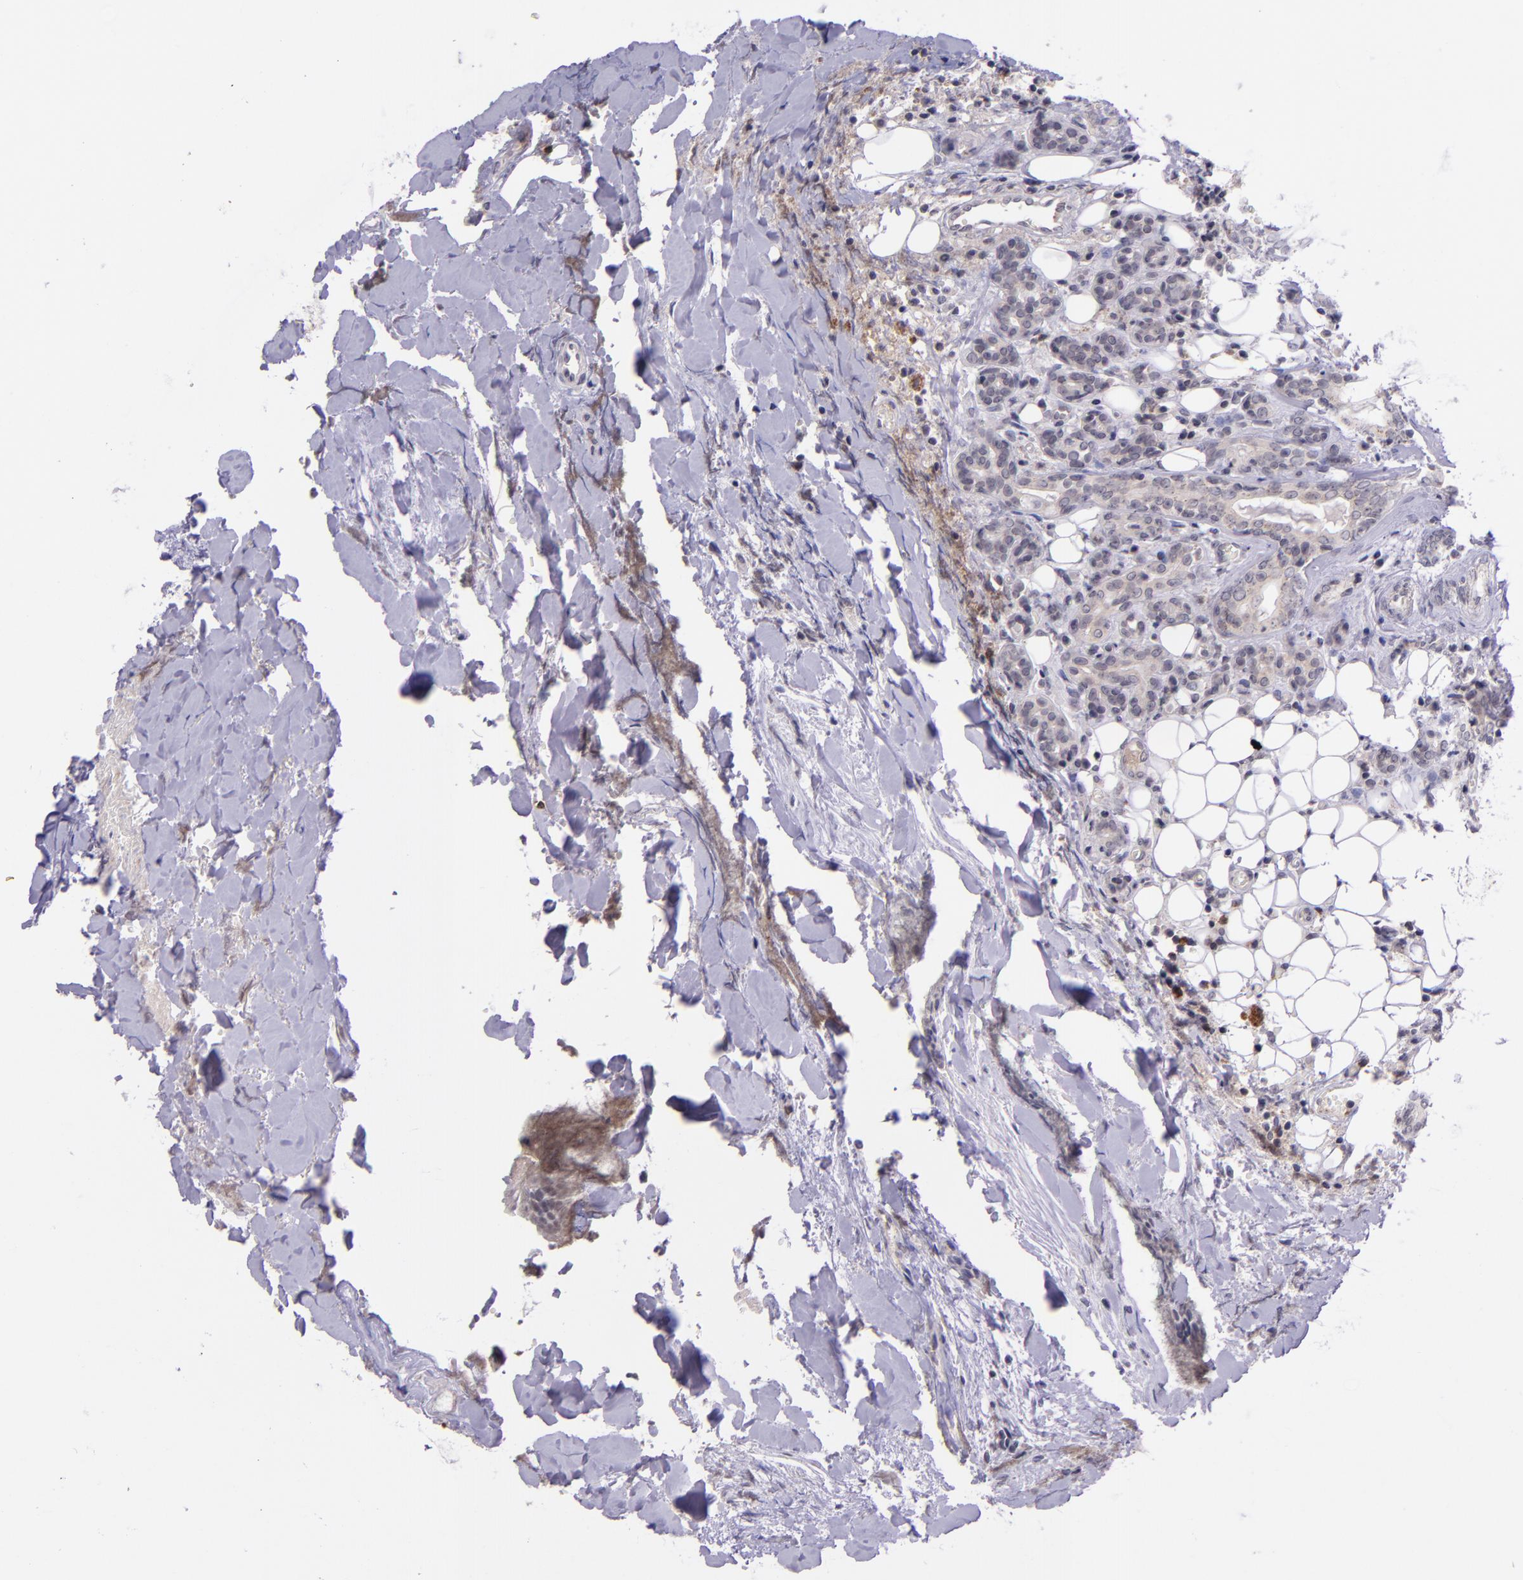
{"staining": {"intensity": "negative", "quantity": "none", "location": "none"}, "tissue": "head and neck cancer", "cell_type": "Tumor cells", "image_type": "cancer", "snomed": [{"axis": "morphology", "description": "Squamous cell carcinoma, NOS"}, {"axis": "topography", "description": "Salivary gland"}, {"axis": "topography", "description": "Head-Neck"}], "caption": "High magnification brightfield microscopy of head and neck cancer (squamous cell carcinoma) stained with DAB (brown) and counterstained with hematoxylin (blue): tumor cells show no significant positivity.", "gene": "SELL", "patient": {"sex": "male", "age": 70}}